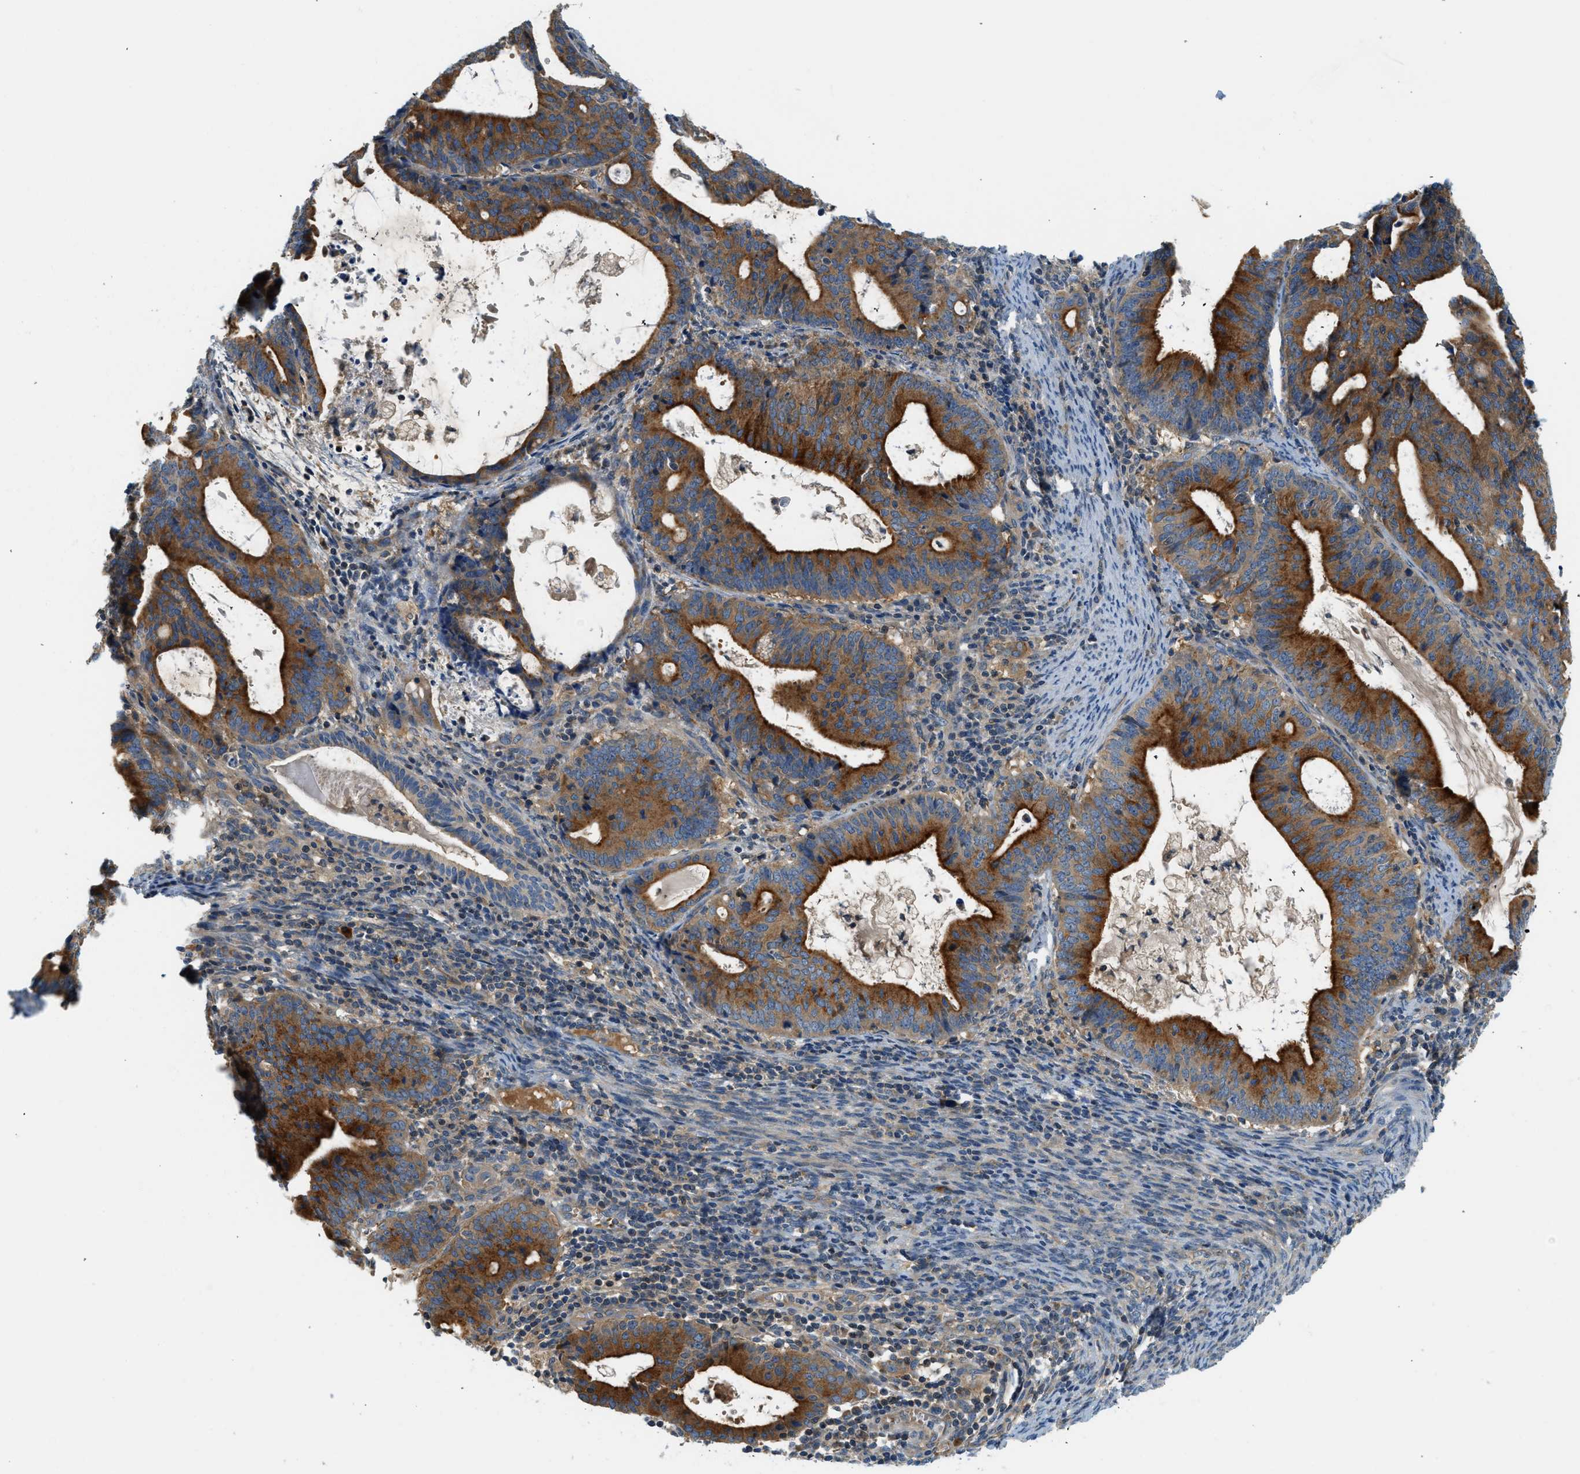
{"staining": {"intensity": "strong", "quantity": ">75%", "location": "cytoplasmic/membranous"}, "tissue": "endometrial cancer", "cell_type": "Tumor cells", "image_type": "cancer", "snomed": [{"axis": "morphology", "description": "Adenocarcinoma, NOS"}, {"axis": "topography", "description": "Uterus"}], "caption": "IHC histopathology image of neoplastic tissue: human endometrial cancer (adenocarcinoma) stained using immunohistochemistry displays high levels of strong protein expression localized specifically in the cytoplasmic/membranous of tumor cells, appearing as a cytoplasmic/membranous brown color.", "gene": "KCNK1", "patient": {"sex": "female", "age": 83}}